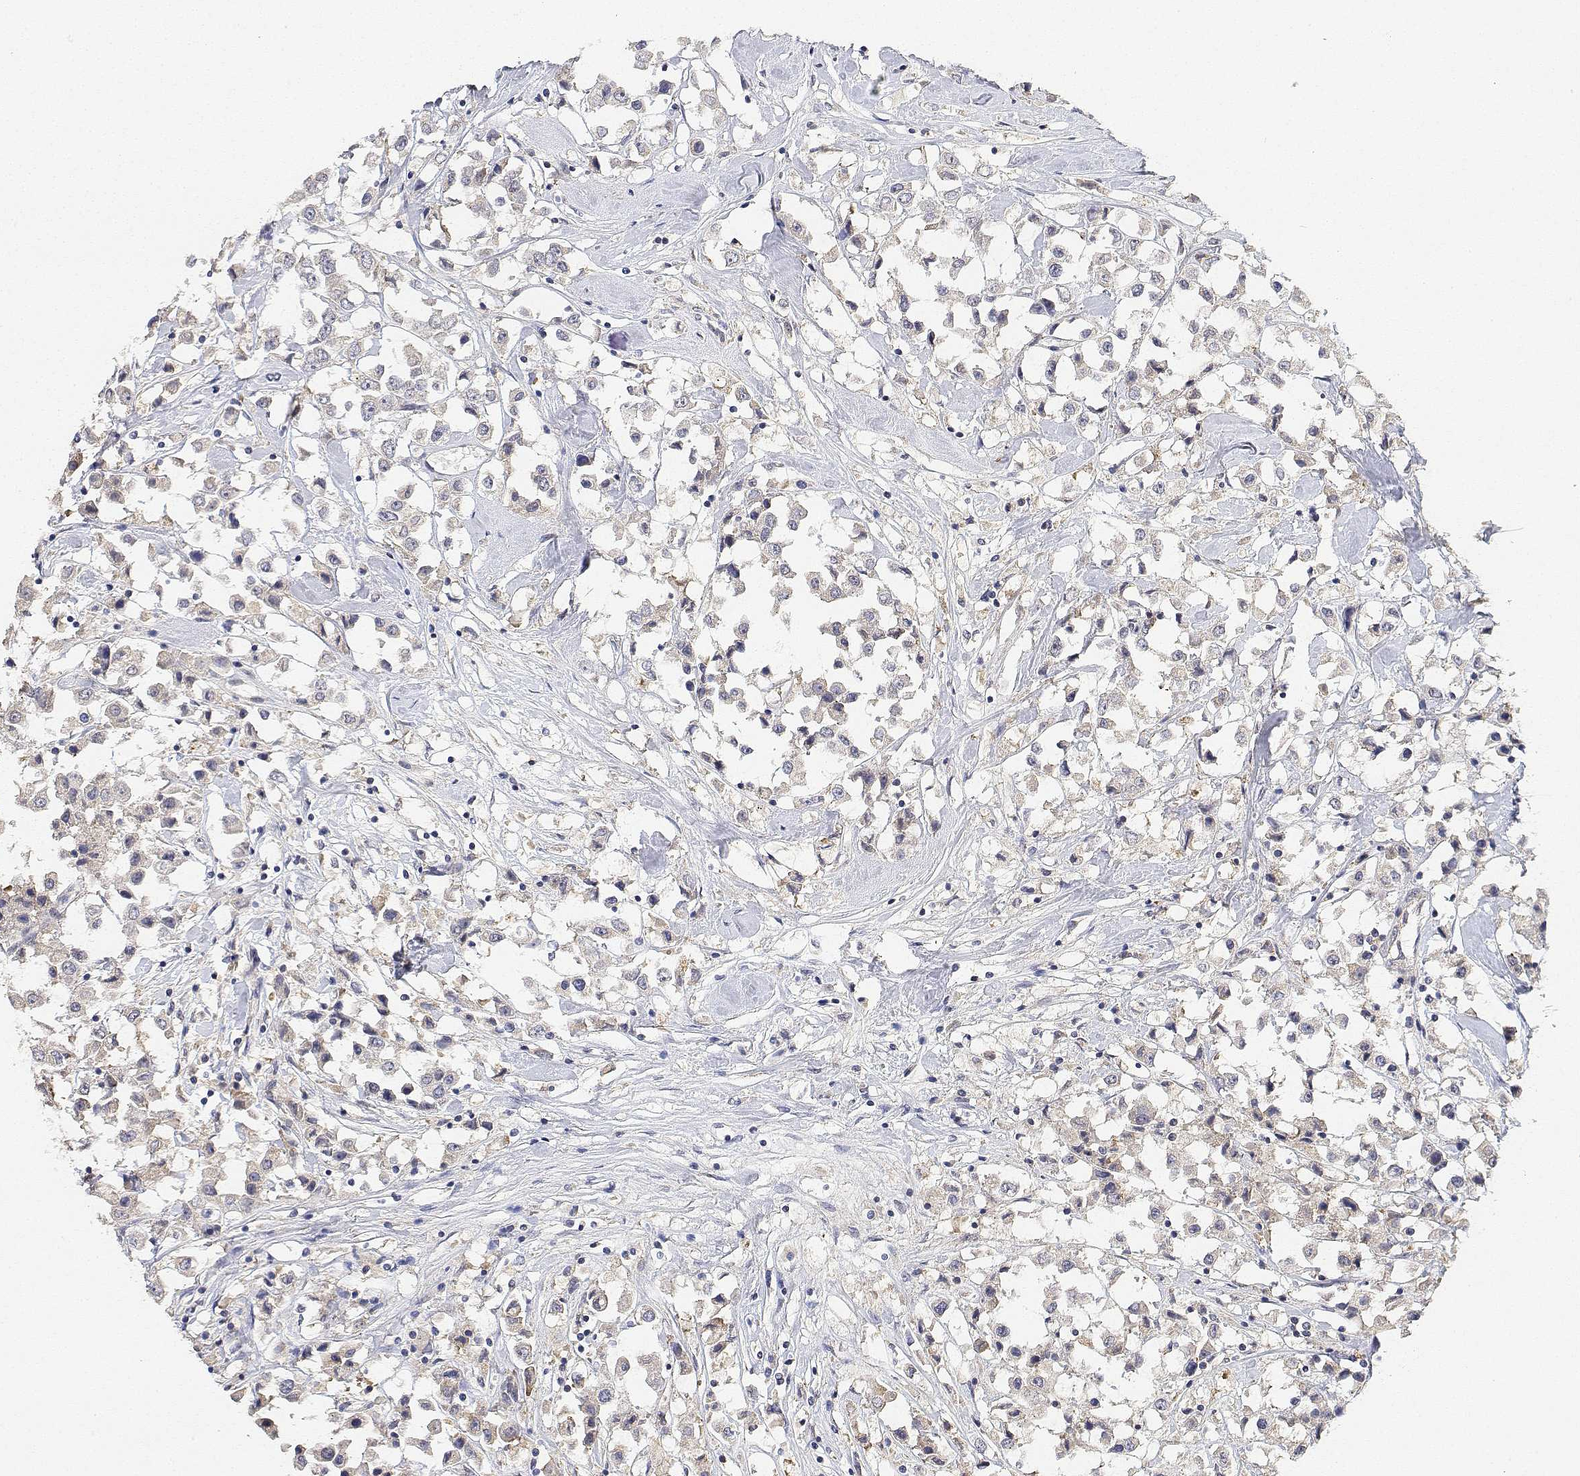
{"staining": {"intensity": "weak", "quantity": "<25%", "location": "cytoplasmic/membranous"}, "tissue": "breast cancer", "cell_type": "Tumor cells", "image_type": "cancer", "snomed": [{"axis": "morphology", "description": "Duct carcinoma"}, {"axis": "topography", "description": "Breast"}], "caption": "Human infiltrating ductal carcinoma (breast) stained for a protein using immunohistochemistry (IHC) reveals no positivity in tumor cells.", "gene": "LONRF3", "patient": {"sex": "female", "age": 61}}